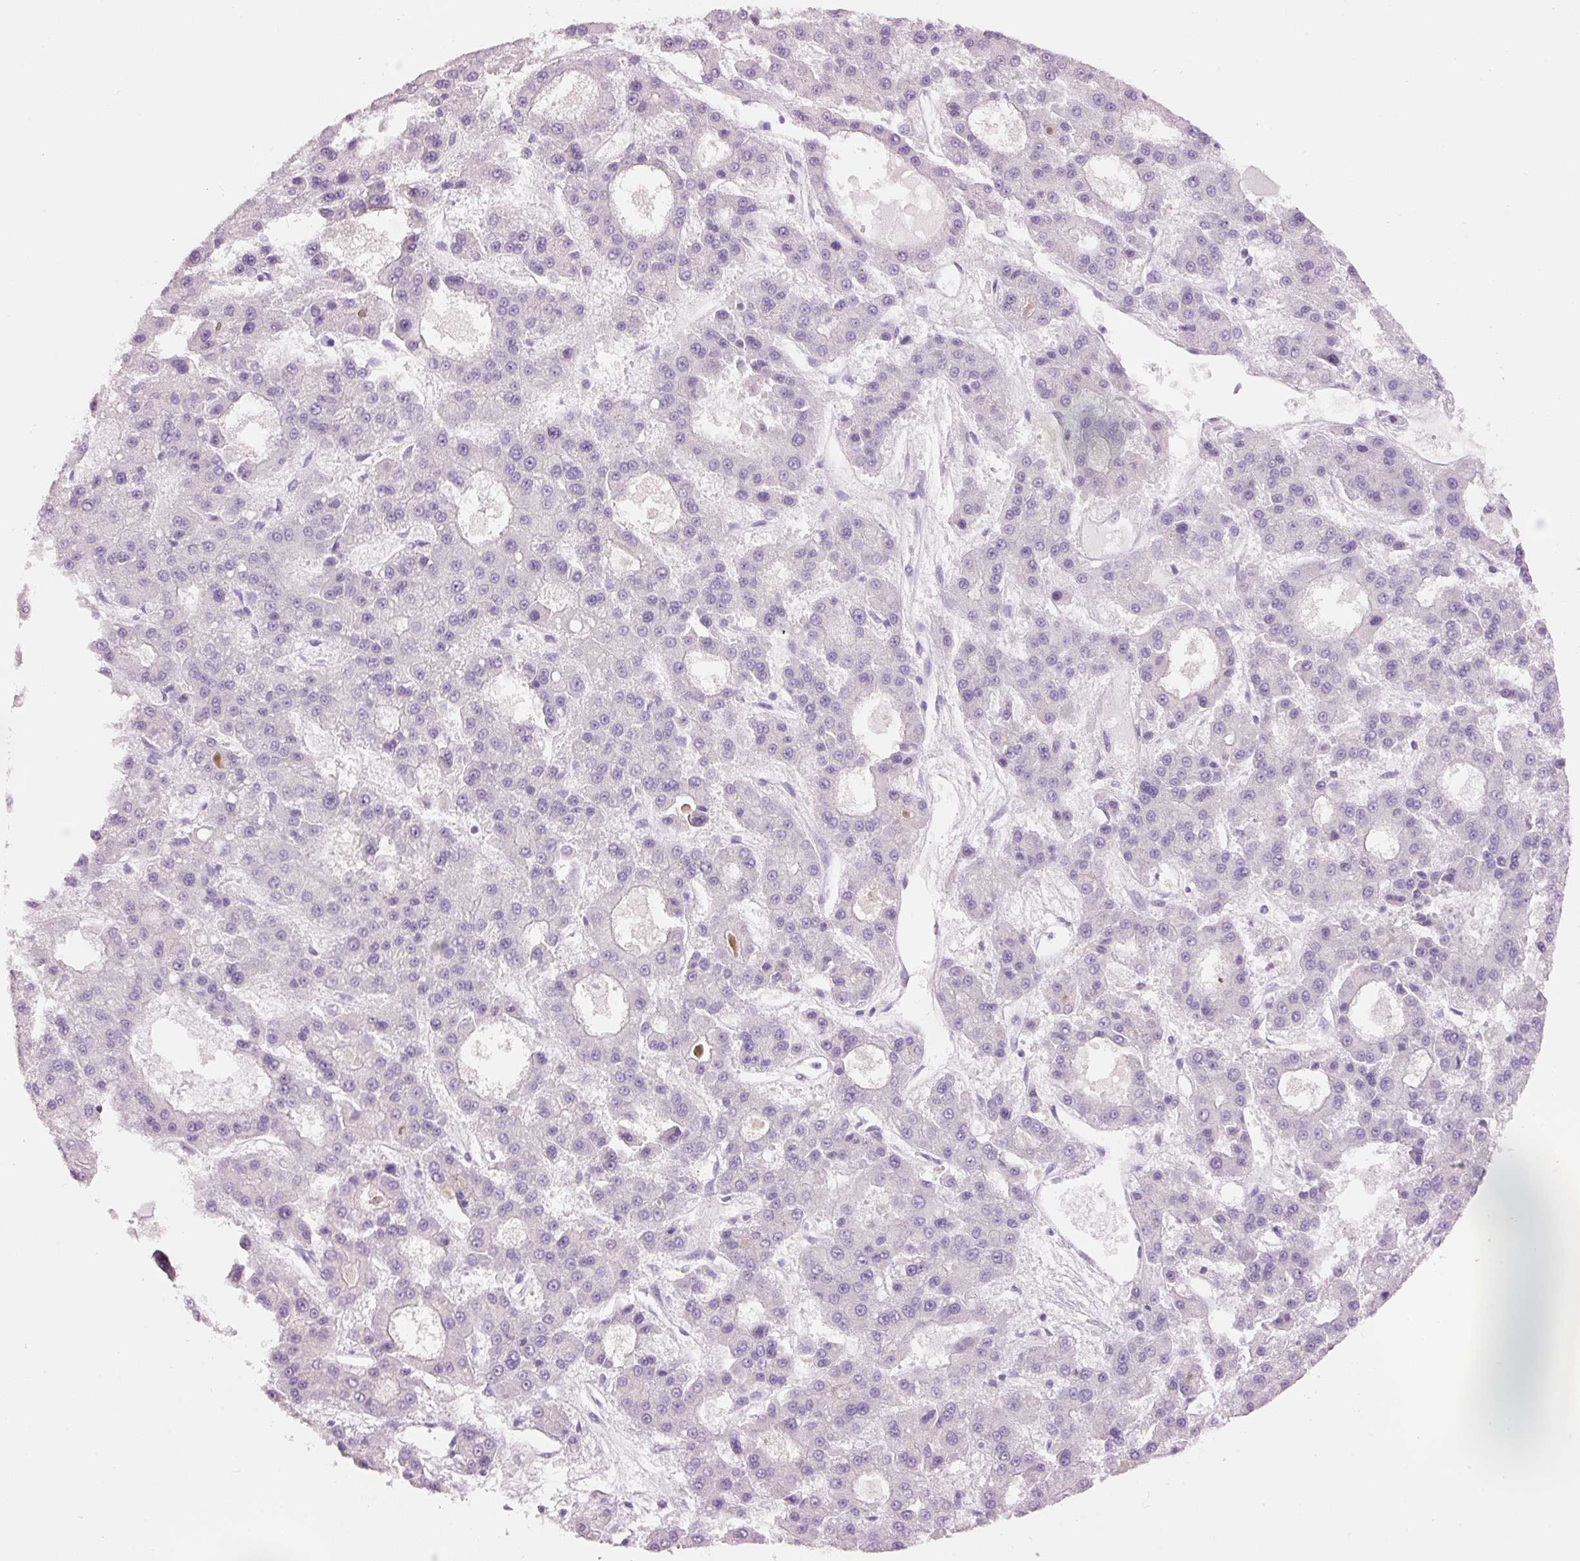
{"staining": {"intensity": "negative", "quantity": "none", "location": "none"}, "tissue": "liver cancer", "cell_type": "Tumor cells", "image_type": "cancer", "snomed": [{"axis": "morphology", "description": "Carcinoma, Hepatocellular, NOS"}, {"axis": "topography", "description": "Liver"}], "caption": "Immunohistochemistry (IHC) micrograph of human hepatocellular carcinoma (liver) stained for a protein (brown), which displays no positivity in tumor cells.", "gene": "GCG", "patient": {"sex": "male", "age": 70}}